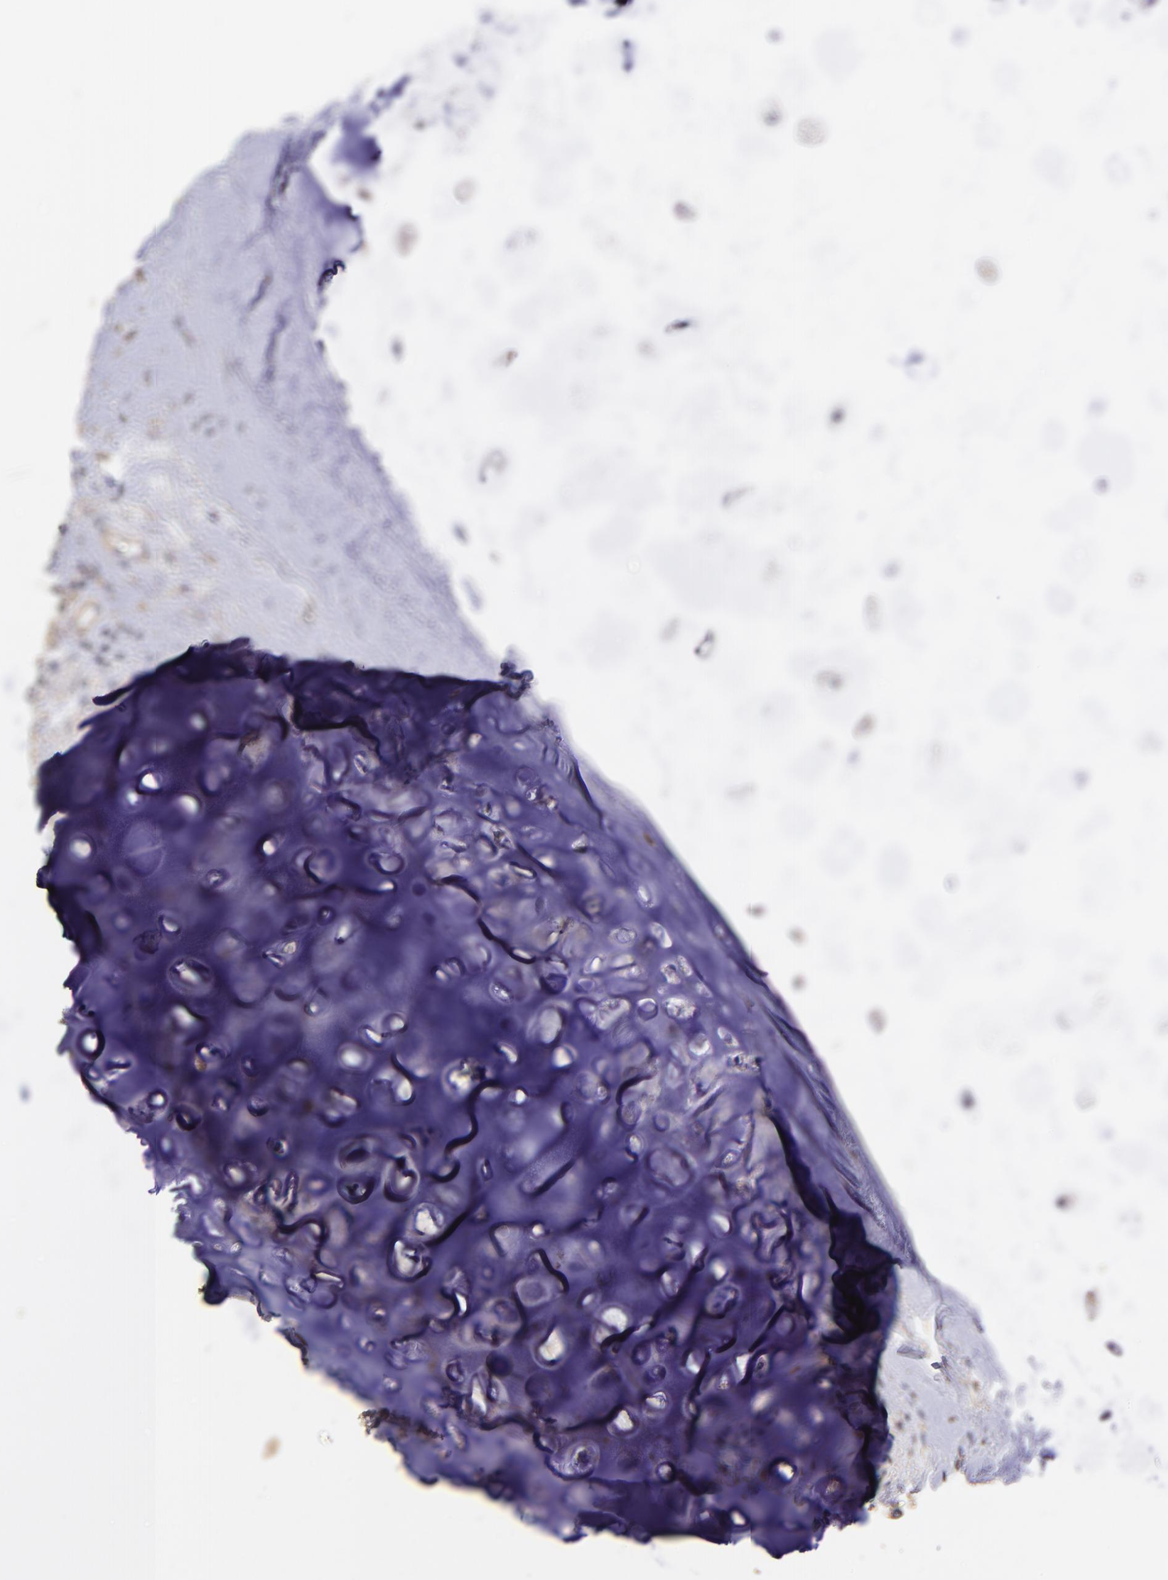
{"staining": {"intensity": "moderate", "quantity": ">75%", "location": "cytoplasmic/membranous"}, "tissue": "adipose tissue", "cell_type": "Adipocytes", "image_type": "normal", "snomed": [{"axis": "morphology", "description": "Normal tissue, NOS"}, {"axis": "morphology", "description": "Adenocarcinoma, NOS"}, {"axis": "topography", "description": "Cartilage tissue"}, {"axis": "topography", "description": "Bronchus"}, {"axis": "topography", "description": "Lung"}], "caption": "IHC image of normal adipose tissue stained for a protein (brown), which reveals medium levels of moderate cytoplasmic/membranous expression in approximately >75% of adipocytes.", "gene": "RNASEL", "patient": {"sex": "female", "age": 67}}